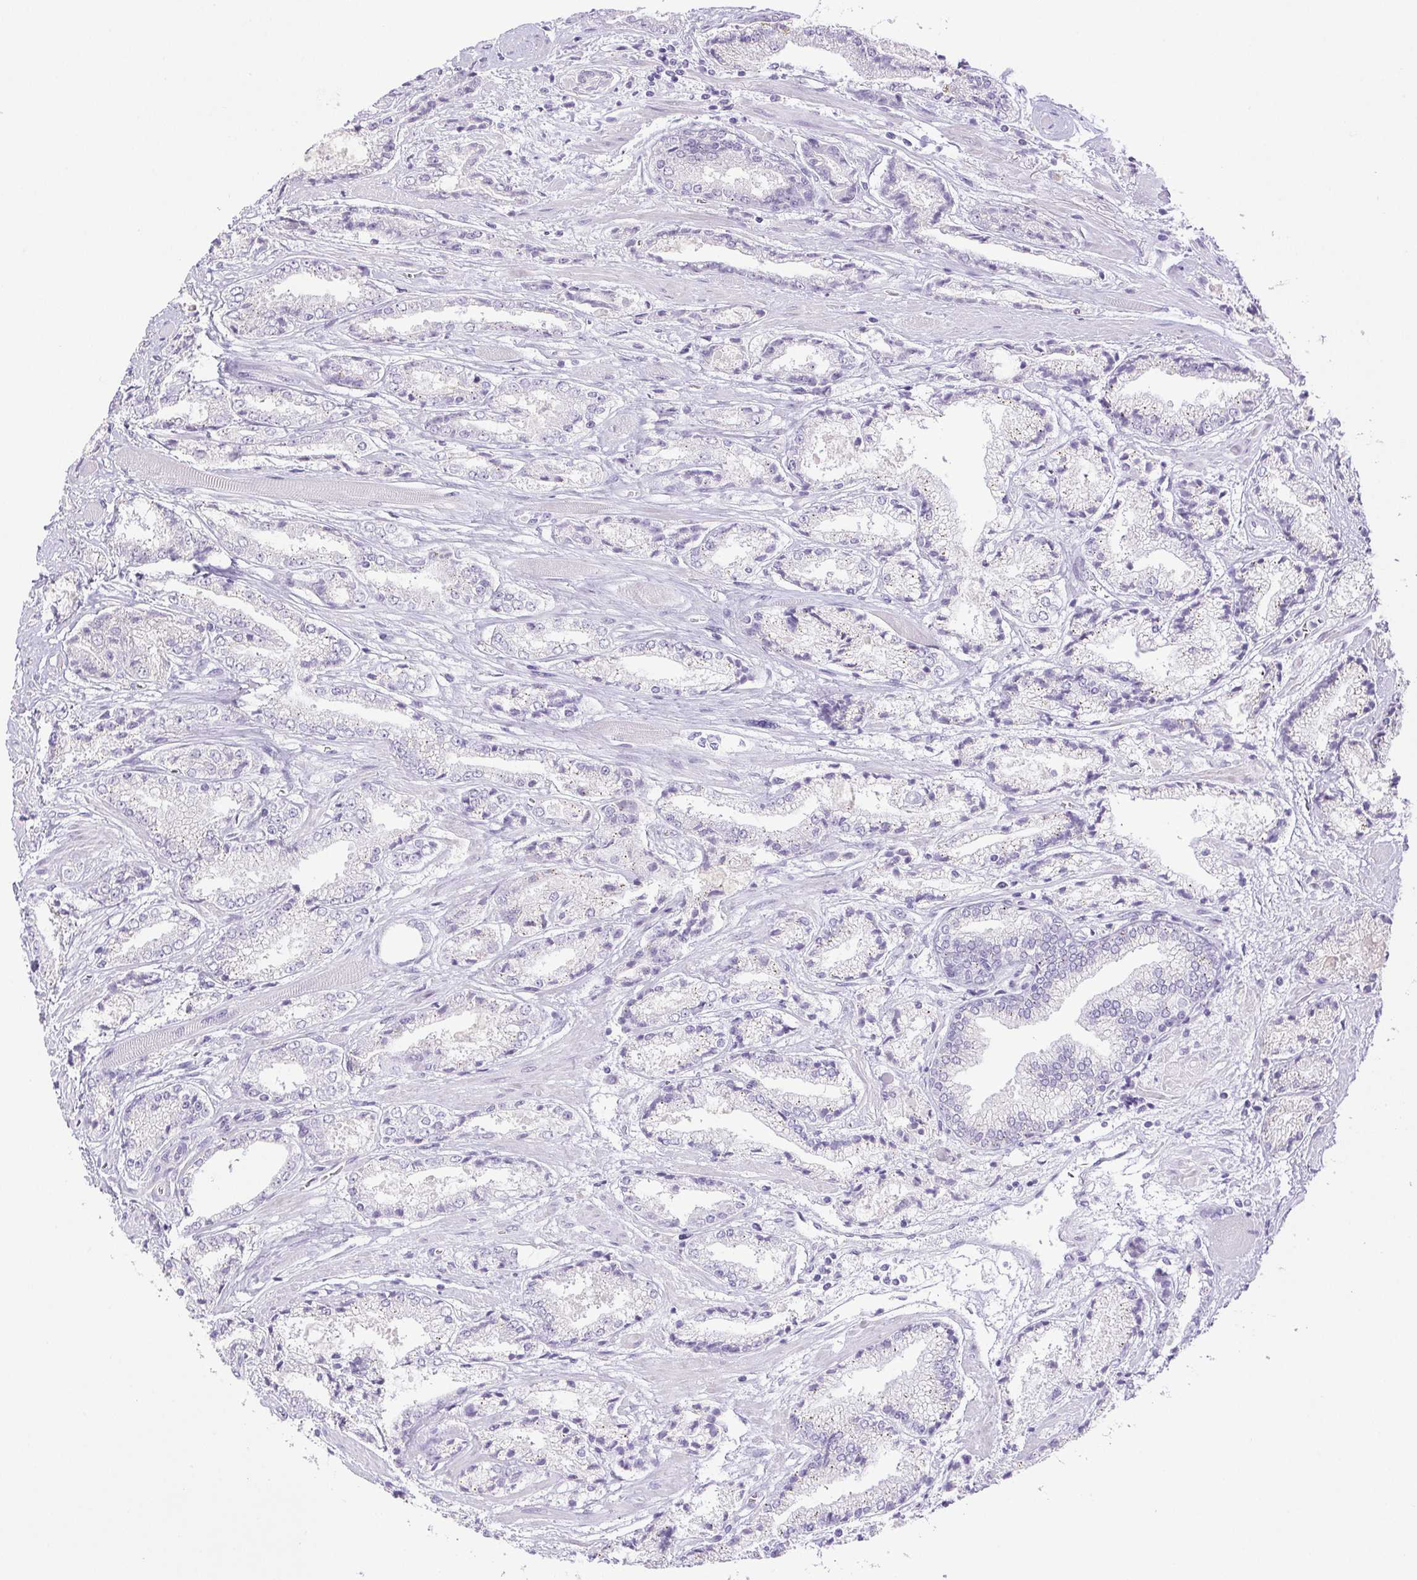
{"staining": {"intensity": "negative", "quantity": "none", "location": "none"}, "tissue": "prostate cancer", "cell_type": "Tumor cells", "image_type": "cancer", "snomed": [{"axis": "morphology", "description": "Adenocarcinoma, High grade"}, {"axis": "topography", "description": "Prostate"}], "caption": "The immunohistochemistry micrograph has no significant expression in tumor cells of prostate cancer tissue.", "gene": "PAPPA2", "patient": {"sex": "male", "age": 64}}